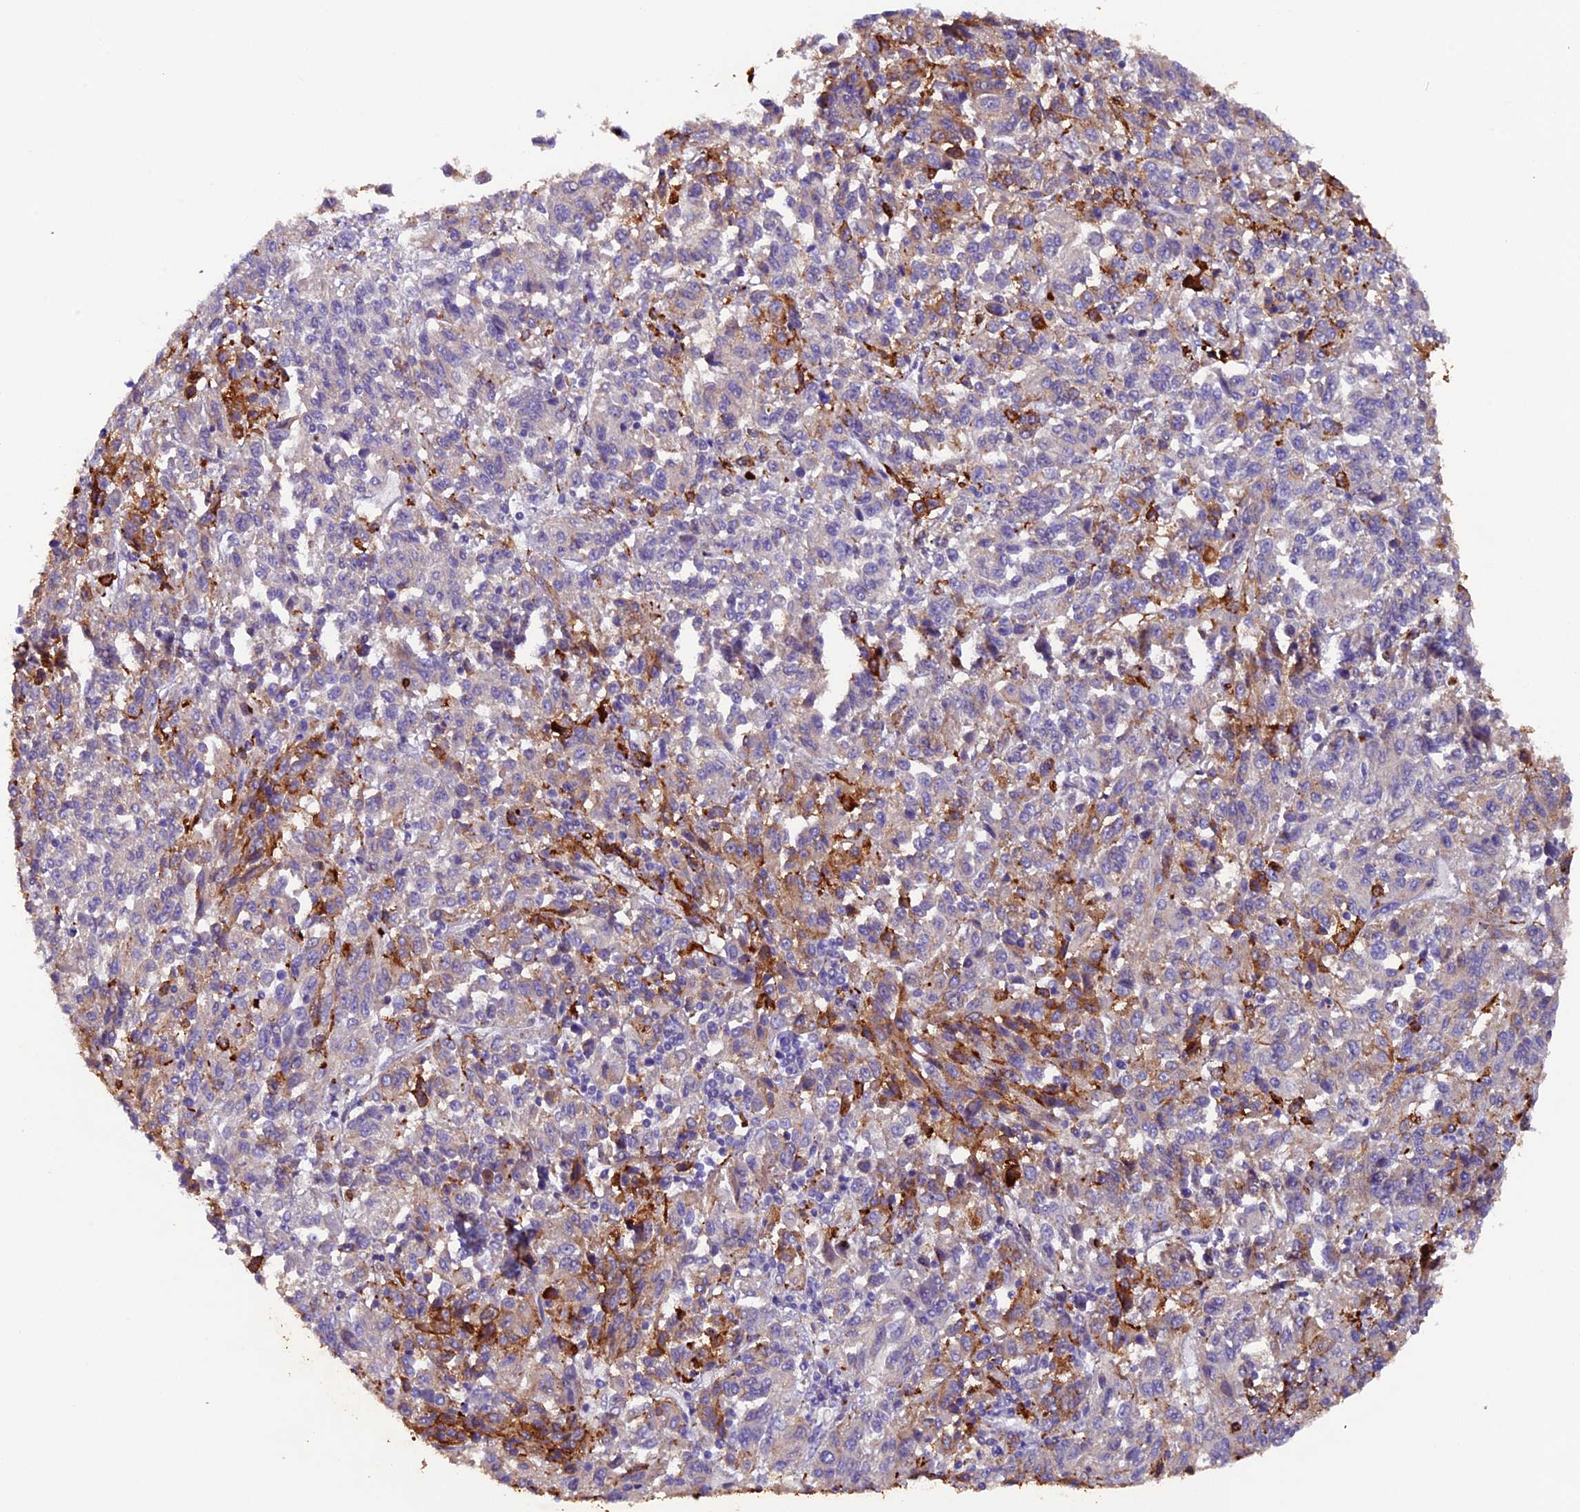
{"staining": {"intensity": "negative", "quantity": "none", "location": "none"}, "tissue": "melanoma", "cell_type": "Tumor cells", "image_type": "cancer", "snomed": [{"axis": "morphology", "description": "Malignant melanoma, Metastatic site"}, {"axis": "topography", "description": "Lung"}], "caption": "This photomicrograph is of melanoma stained with immunohistochemistry to label a protein in brown with the nuclei are counter-stained blue. There is no expression in tumor cells.", "gene": "NCK2", "patient": {"sex": "male", "age": 64}}